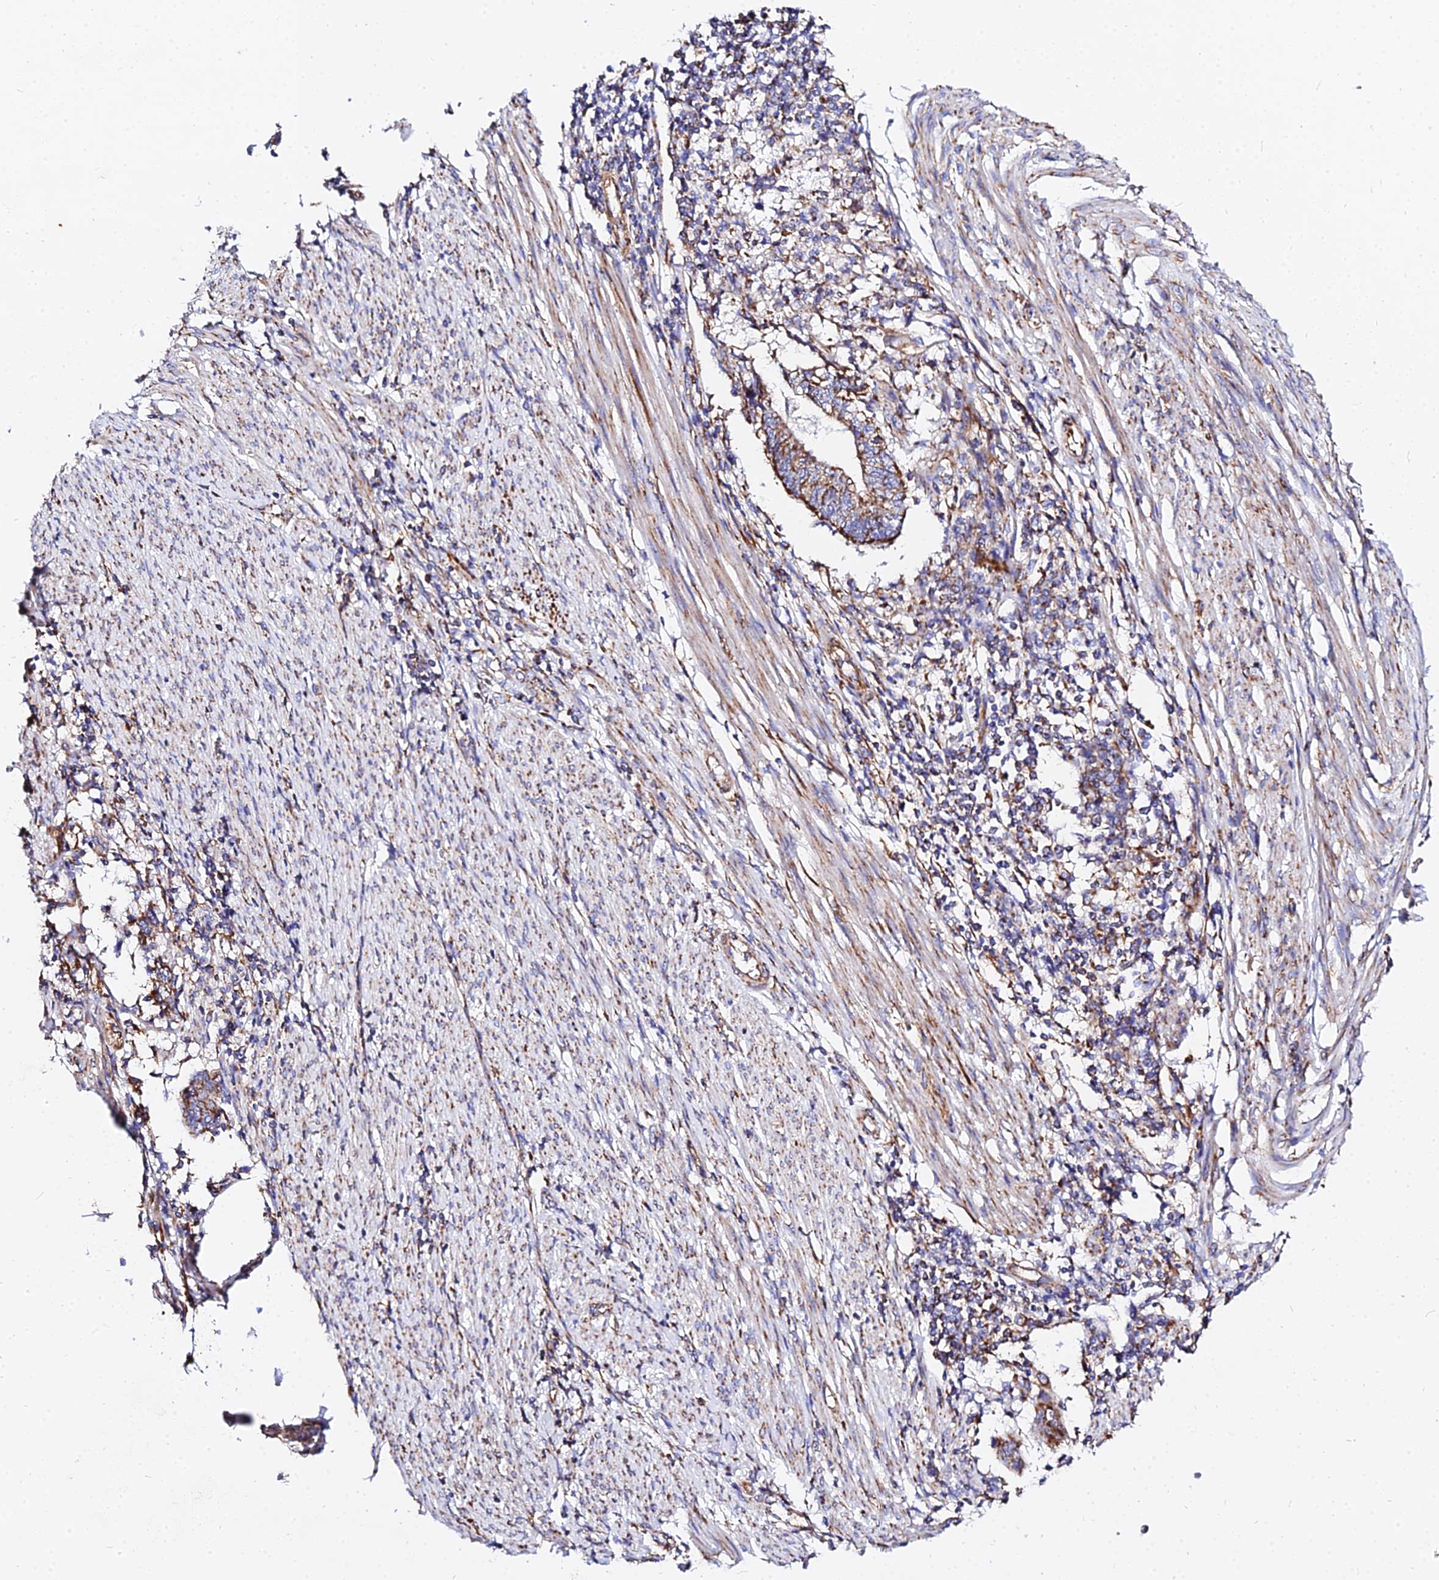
{"staining": {"intensity": "strong", "quantity": ">75%", "location": "cytoplasmic/membranous"}, "tissue": "endometrial cancer", "cell_type": "Tumor cells", "image_type": "cancer", "snomed": [{"axis": "morphology", "description": "Adenocarcinoma, NOS"}, {"axis": "topography", "description": "Uterus"}, {"axis": "topography", "description": "Endometrium"}], "caption": "The immunohistochemical stain highlights strong cytoplasmic/membranous staining in tumor cells of endometrial cancer tissue.", "gene": "ZNF573", "patient": {"sex": "female", "age": 70}}